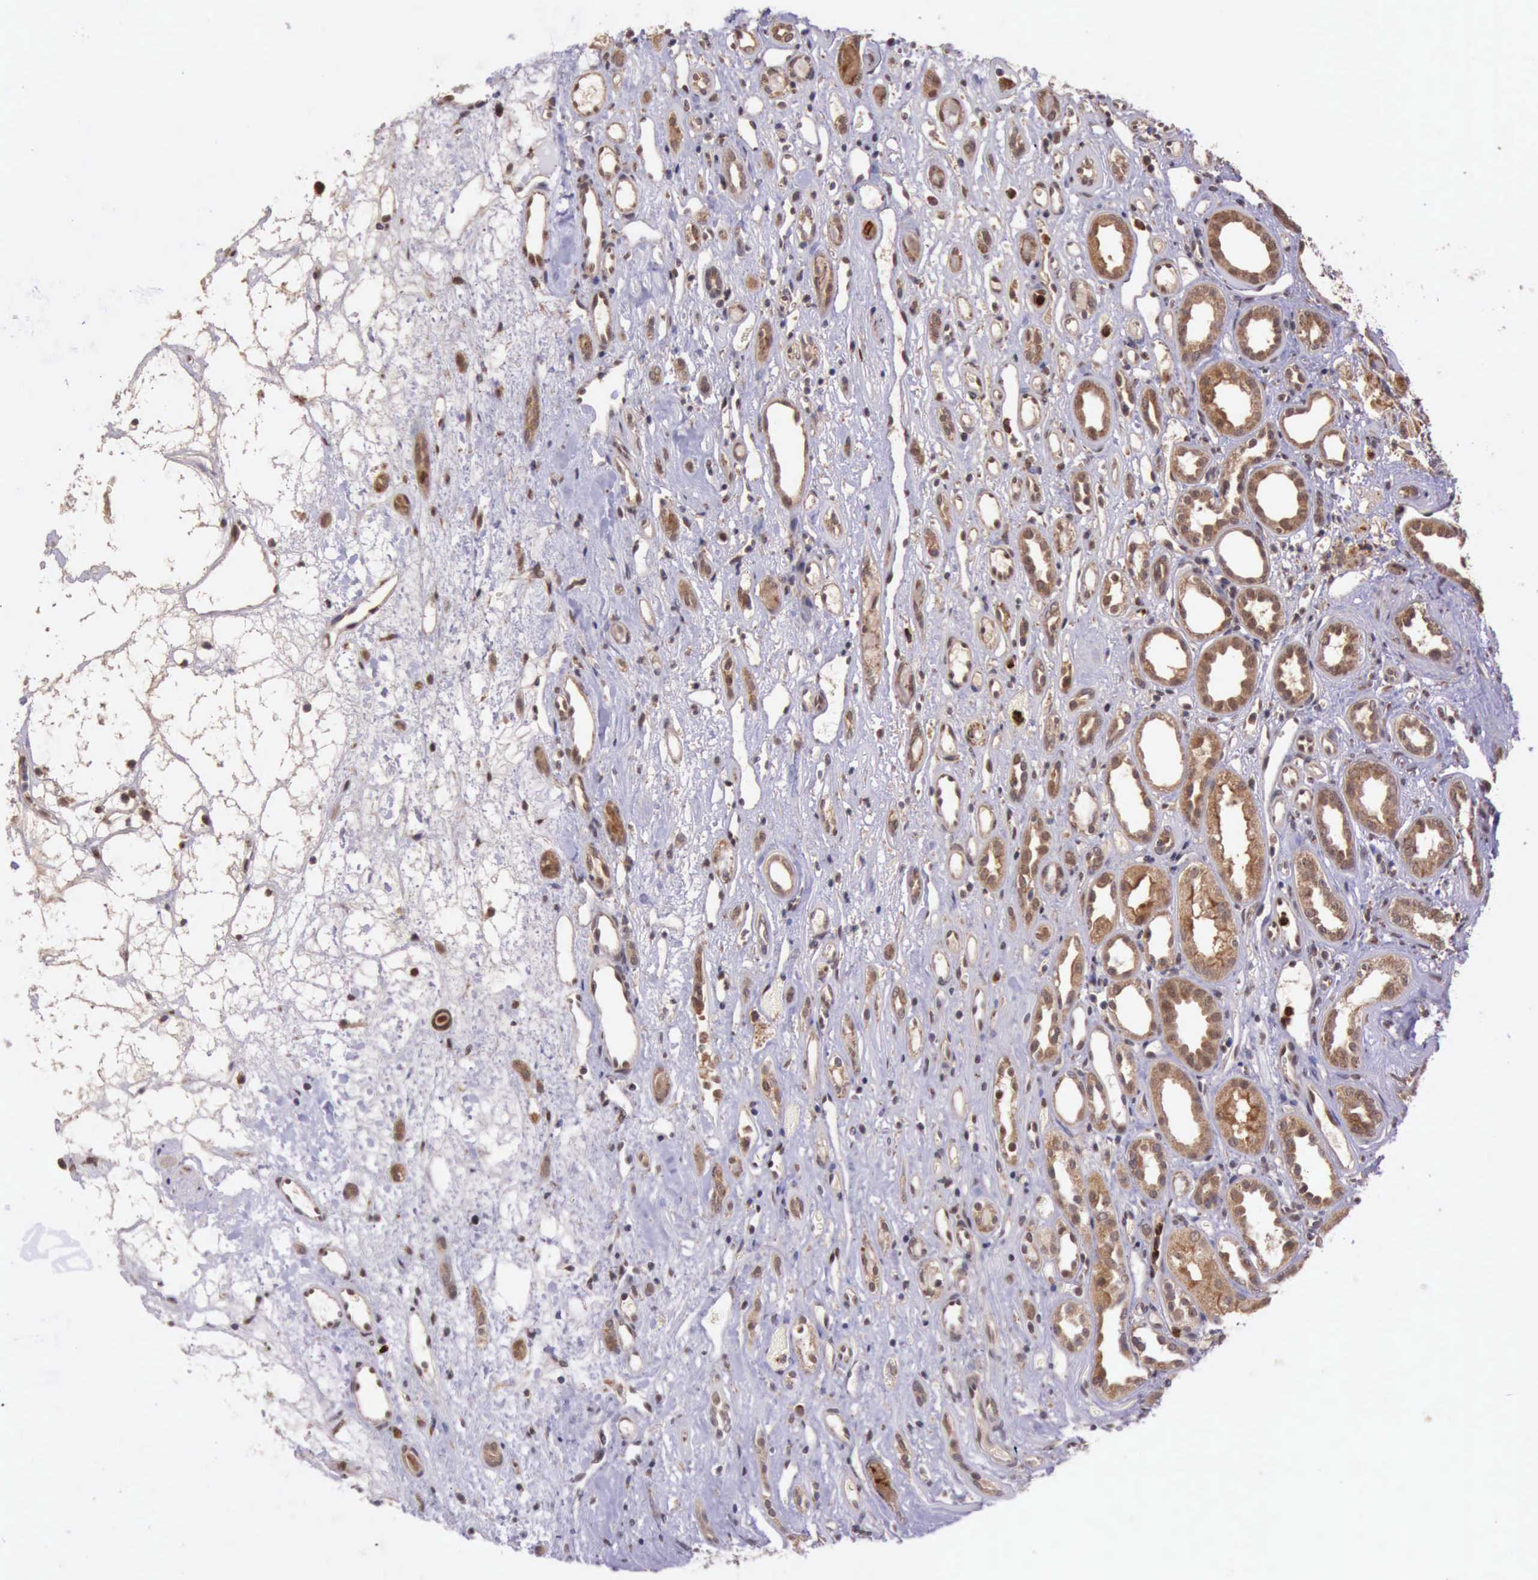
{"staining": {"intensity": "moderate", "quantity": ">75%", "location": "cytoplasmic/membranous"}, "tissue": "renal cancer", "cell_type": "Tumor cells", "image_type": "cancer", "snomed": [{"axis": "morphology", "description": "Adenocarcinoma, NOS"}, {"axis": "topography", "description": "Kidney"}], "caption": "Renal cancer was stained to show a protein in brown. There is medium levels of moderate cytoplasmic/membranous positivity in about >75% of tumor cells.", "gene": "ARMCX3", "patient": {"sex": "female", "age": 60}}